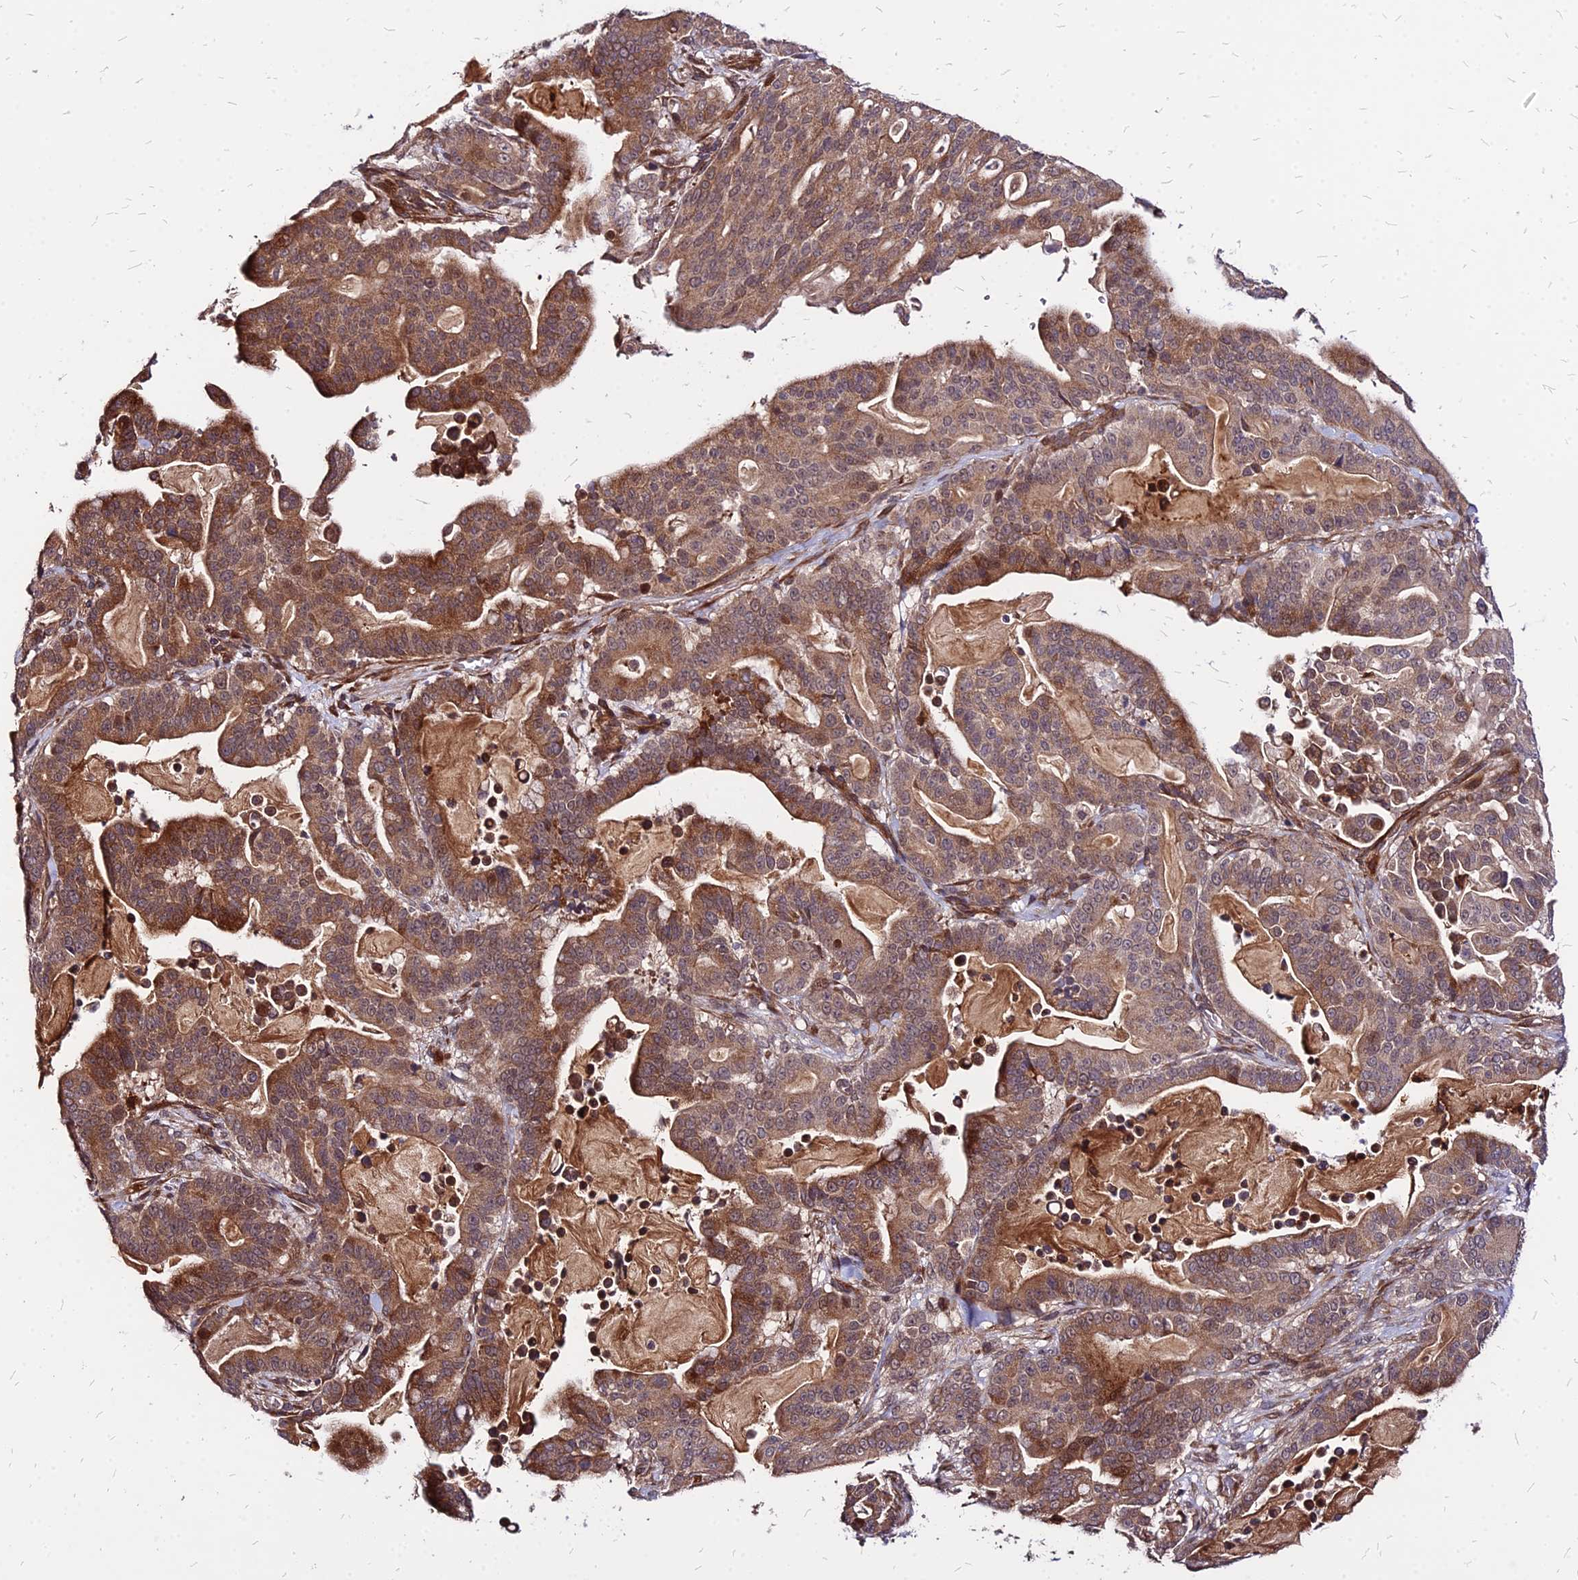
{"staining": {"intensity": "moderate", "quantity": ">75%", "location": "cytoplasmic/membranous"}, "tissue": "pancreatic cancer", "cell_type": "Tumor cells", "image_type": "cancer", "snomed": [{"axis": "morphology", "description": "Adenocarcinoma, NOS"}, {"axis": "topography", "description": "Pancreas"}], "caption": "IHC image of pancreatic adenocarcinoma stained for a protein (brown), which displays medium levels of moderate cytoplasmic/membranous positivity in approximately >75% of tumor cells.", "gene": "APBA3", "patient": {"sex": "male", "age": 63}}